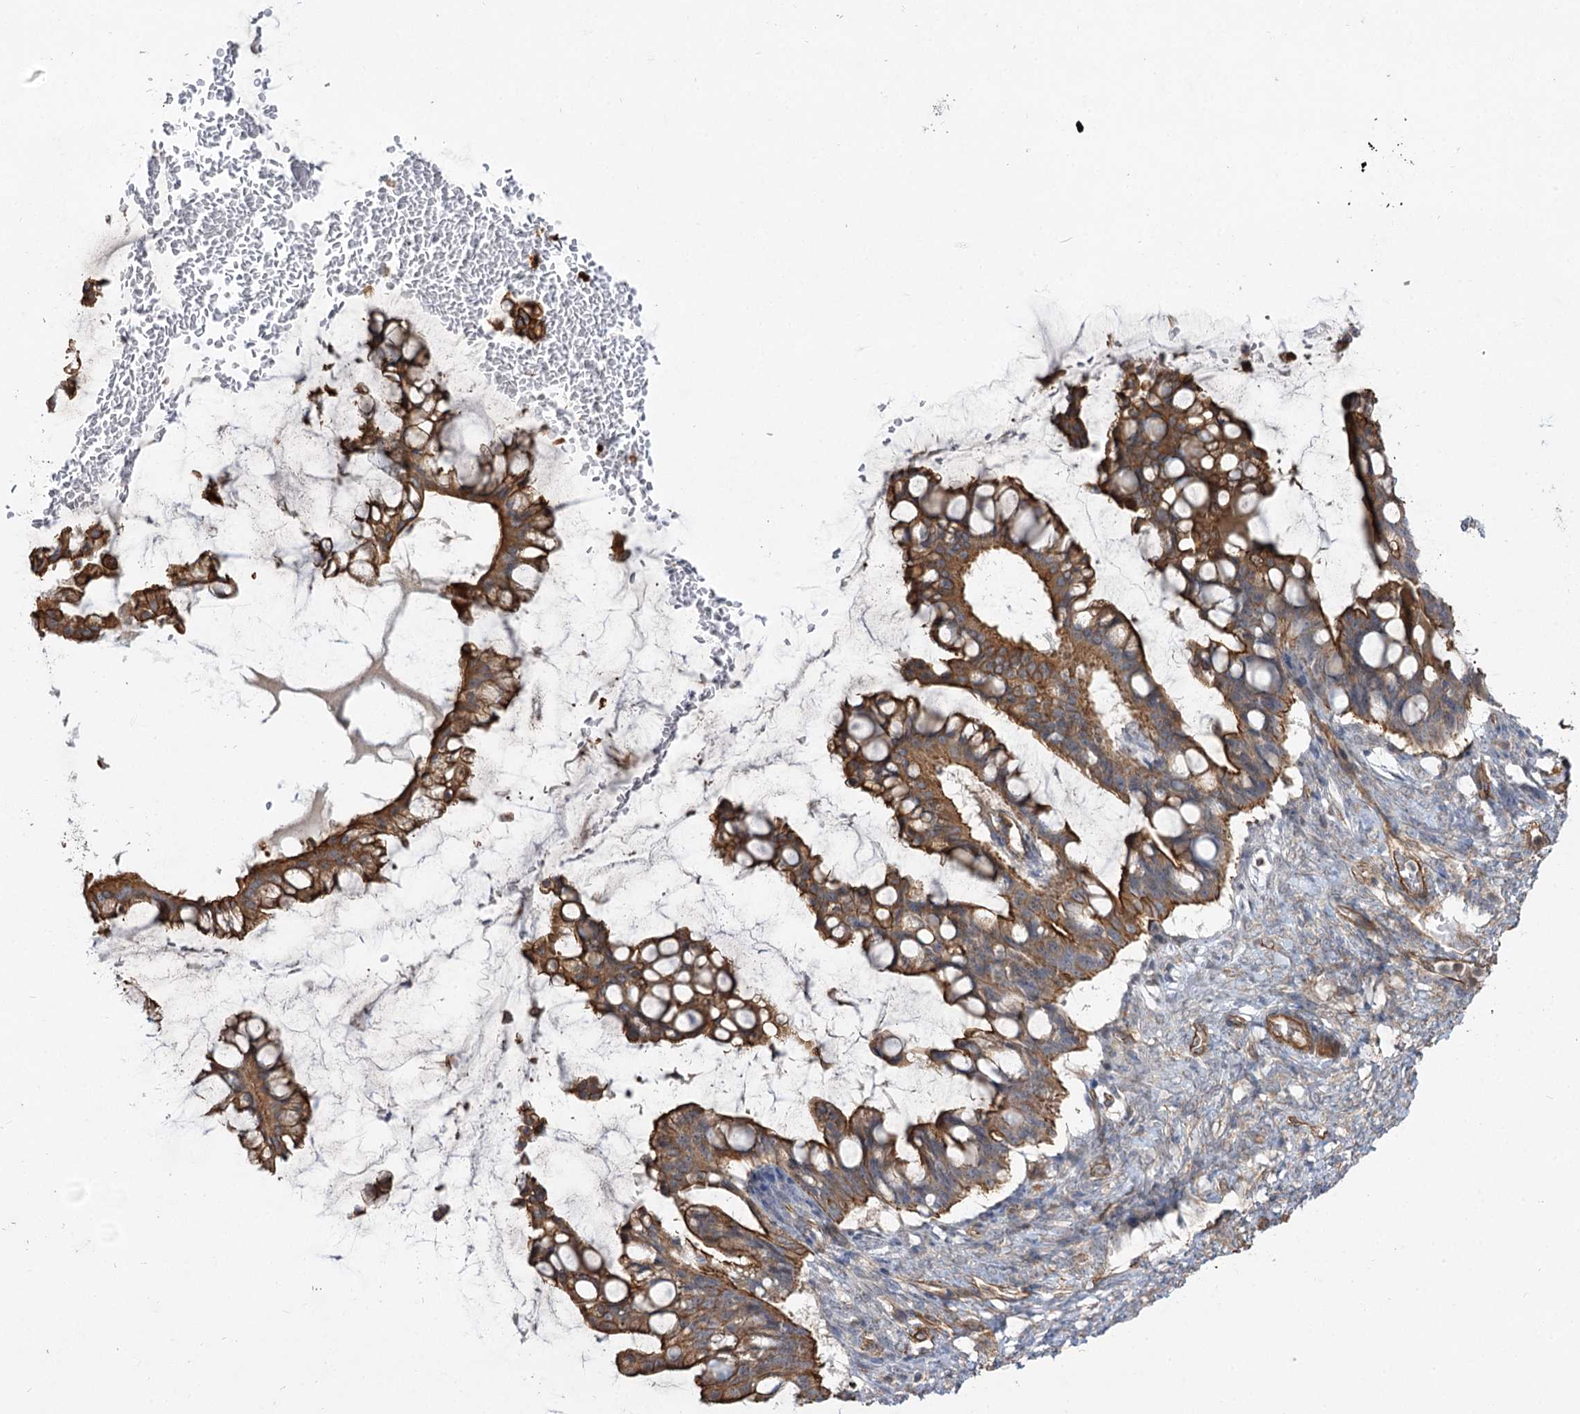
{"staining": {"intensity": "moderate", "quantity": ">75%", "location": "cytoplasmic/membranous"}, "tissue": "ovarian cancer", "cell_type": "Tumor cells", "image_type": "cancer", "snomed": [{"axis": "morphology", "description": "Cystadenocarcinoma, mucinous, NOS"}, {"axis": "topography", "description": "Ovary"}], "caption": "A brown stain shows moderate cytoplasmic/membranous positivity of a protein in ovarian mucinous cystadenocarcinoma tumor cells.", "gene": "SH3BP5L", "patient": {"sex": "female", "age": 73}}